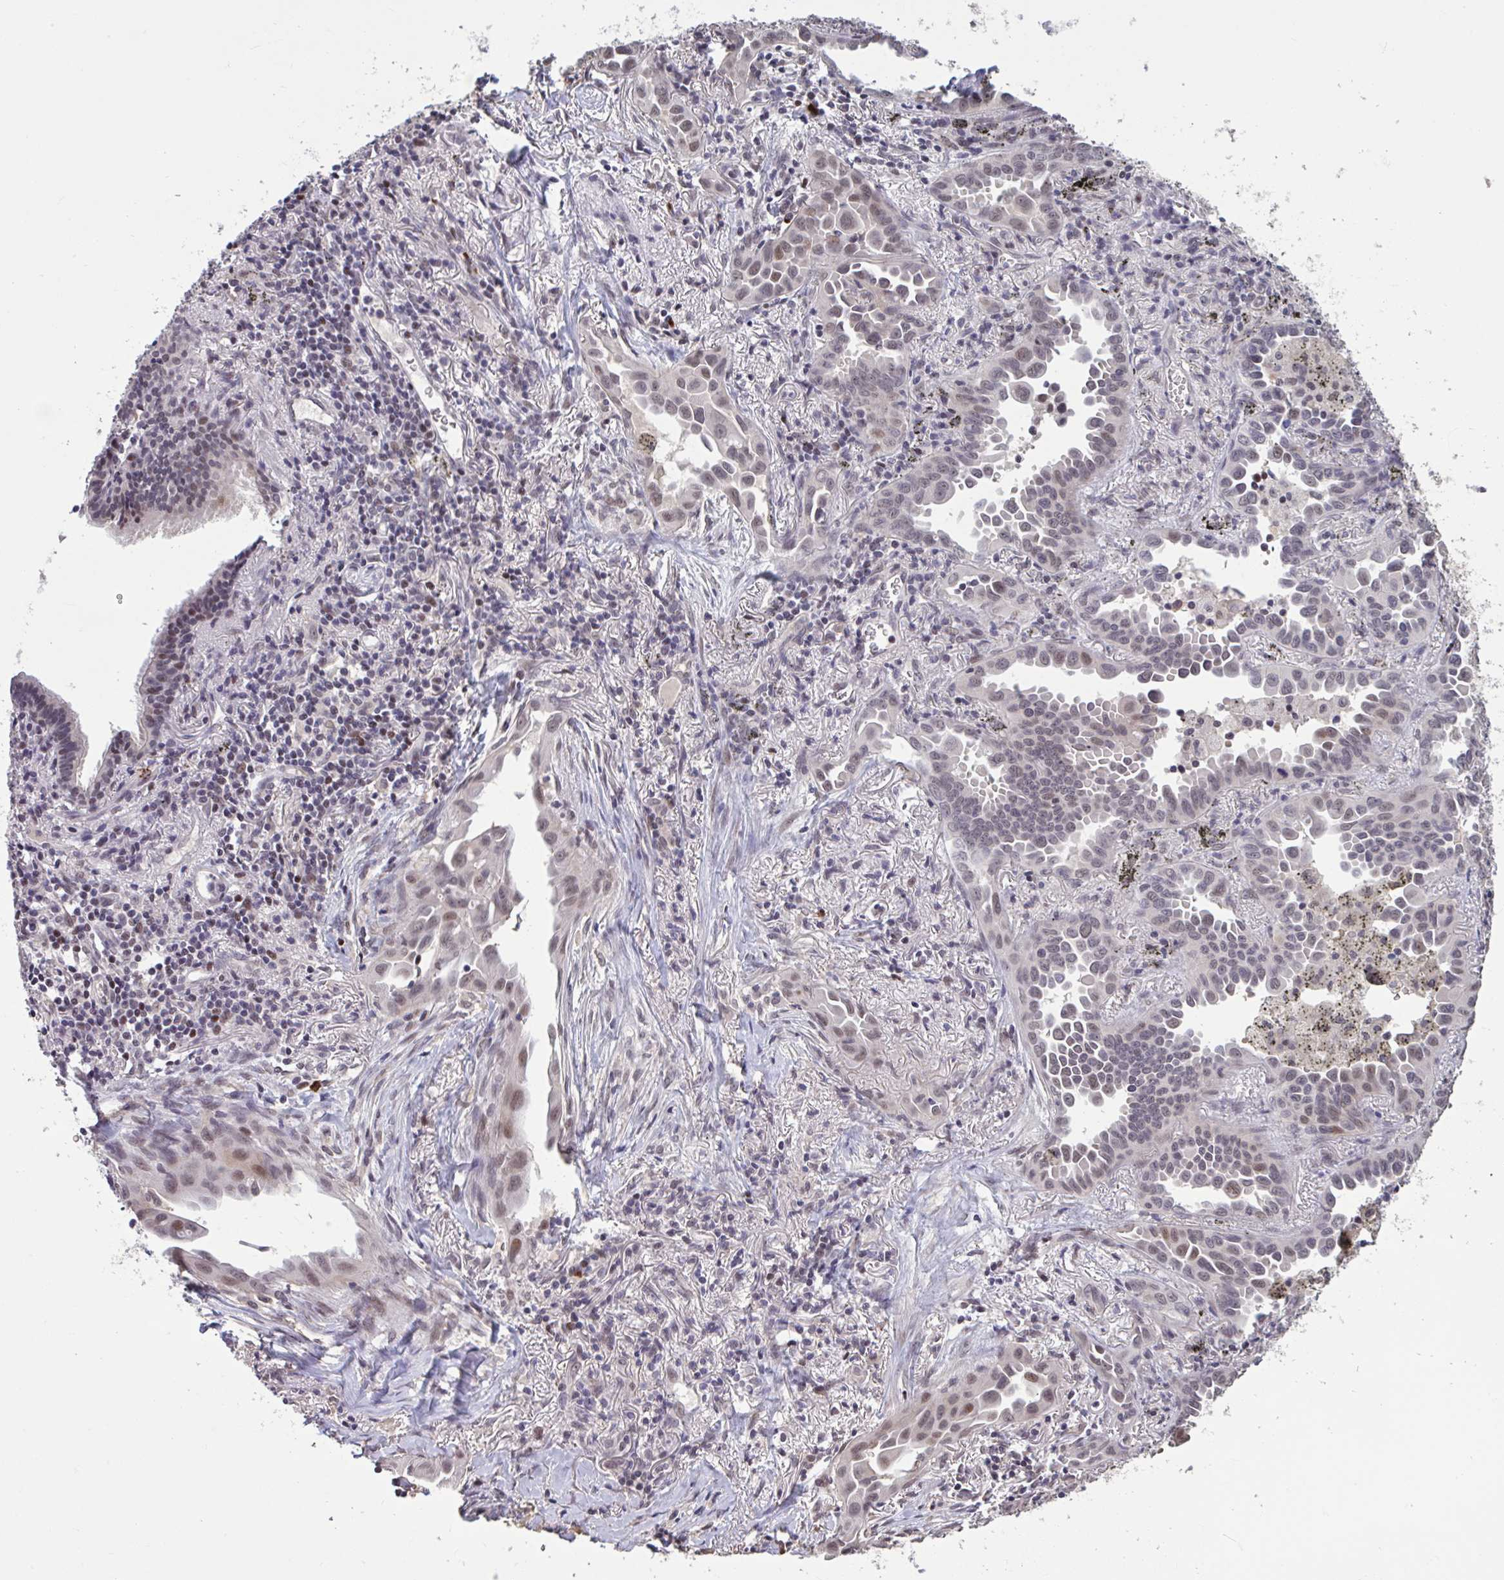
{"staining": {"intensity": "moderate", "quantity": "25%-75%", "location": "nuclear"}, "tissue": "lung cancer", "cell_type": "Tumor cells", "image_type": "cancer", "snomed": [{"axis": "morphology", "description": "Adenocarcinoma, NOS"}, {"axis": "topography", "description": "Lung"}], "caption": "Moderate nuclear expression for a protein is identified in about 25%-75% of tumor cells of lung cancer (adenocarcinoma) using immunohistochemistry (IHC).", "gene": "ZNF414", "patient": {"sex": "male", "age": 68}}